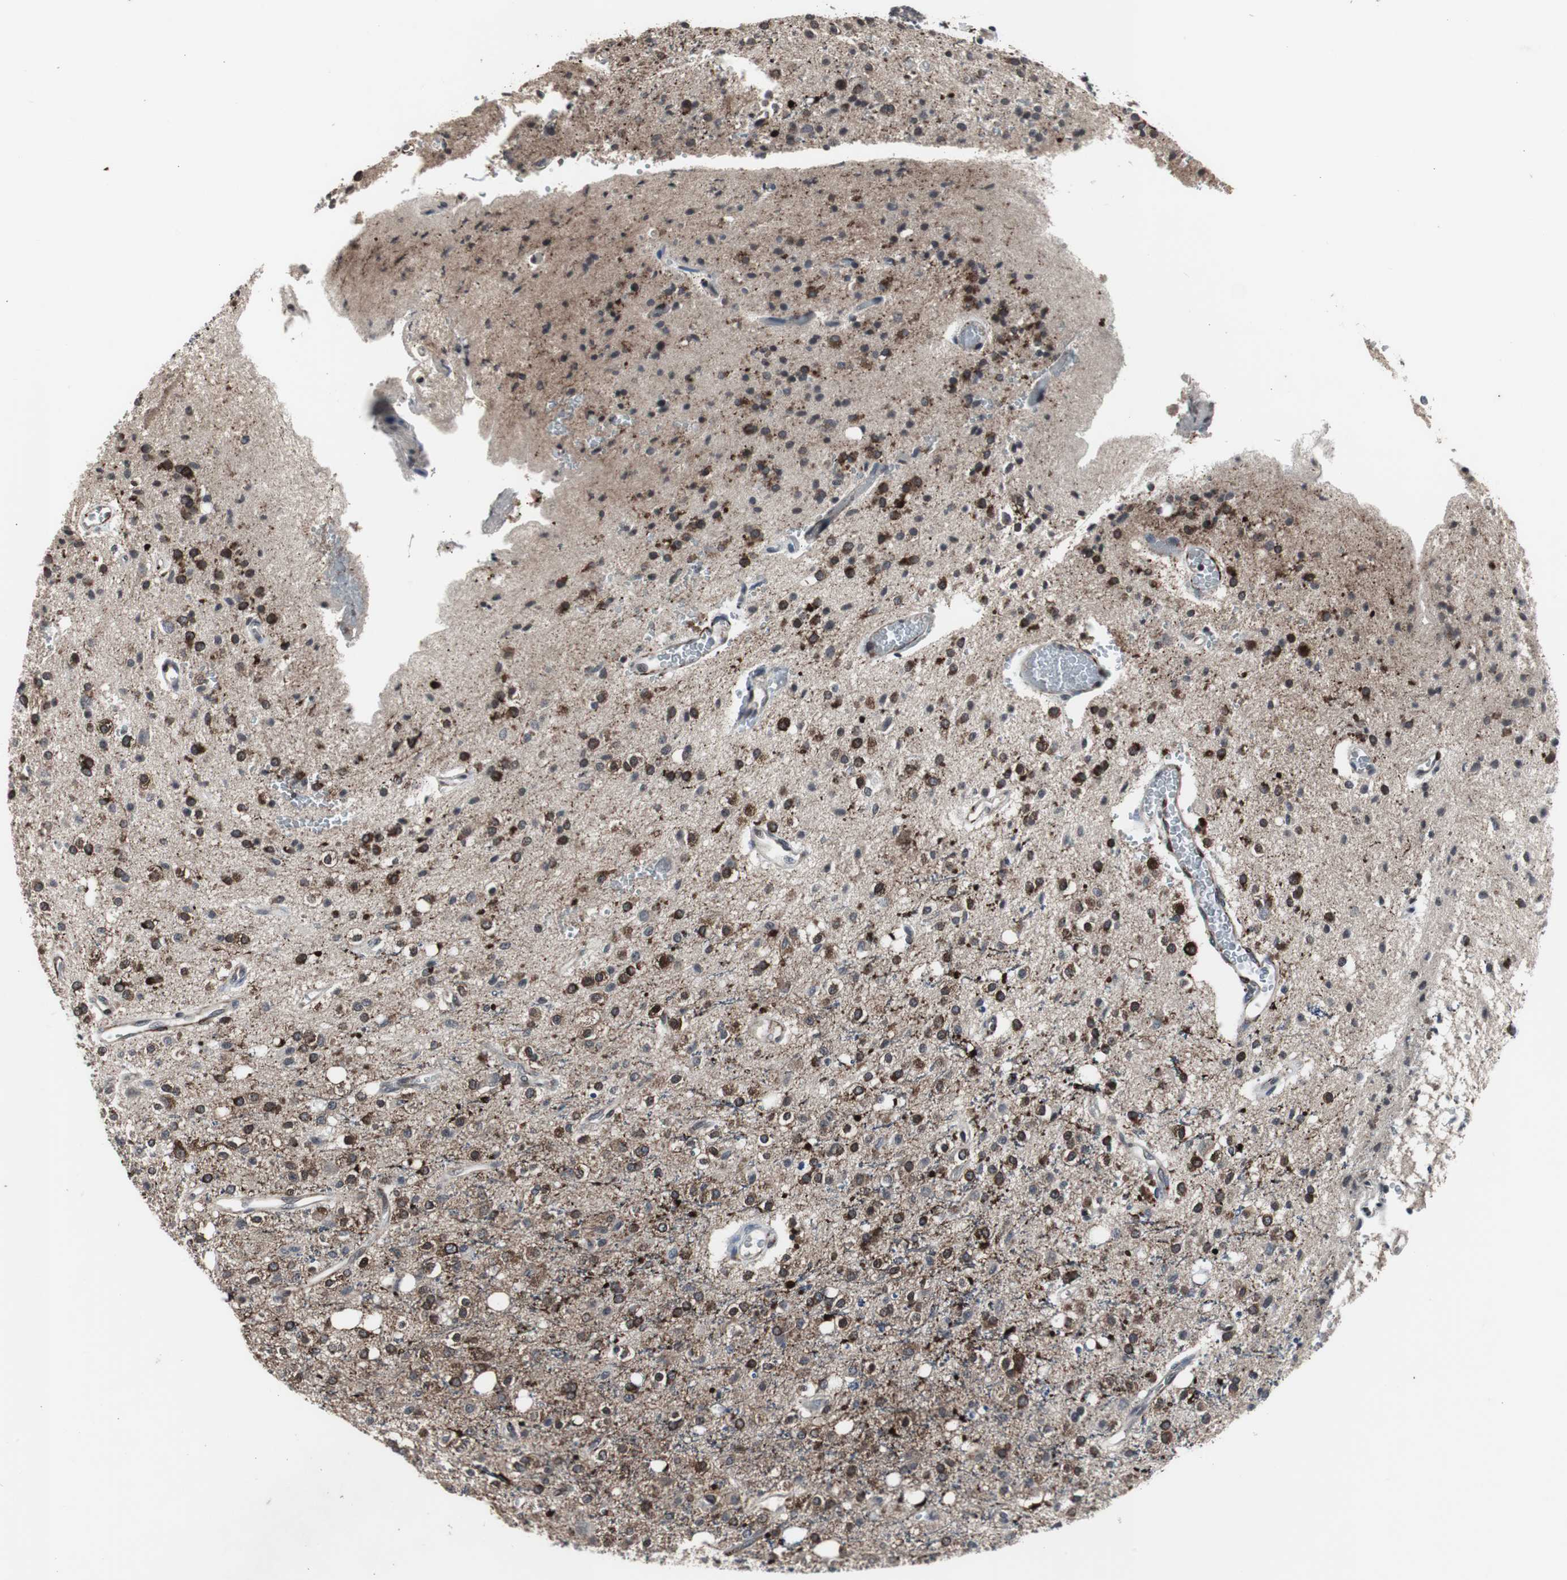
{"staining": {"intensity": "strong", "quantity": ">75%", "location": "cytoplasmic/membranous"}, "tissue": "glioma", "cell_type": "Tumor cells", "image_type": "cancer", "snomed": [{"axis": "morphology", "description": "Glioma, malignant, High grade"}, {"axis": "topography", "description": "Brain"}], "caption": "Strong cytoplasmic/membranous protein staining is identified in about >75% of tumor cells in high-grade glioma (malignant).", "gene": "CRADD", "patient": {"sex": "male", "age": 47}}